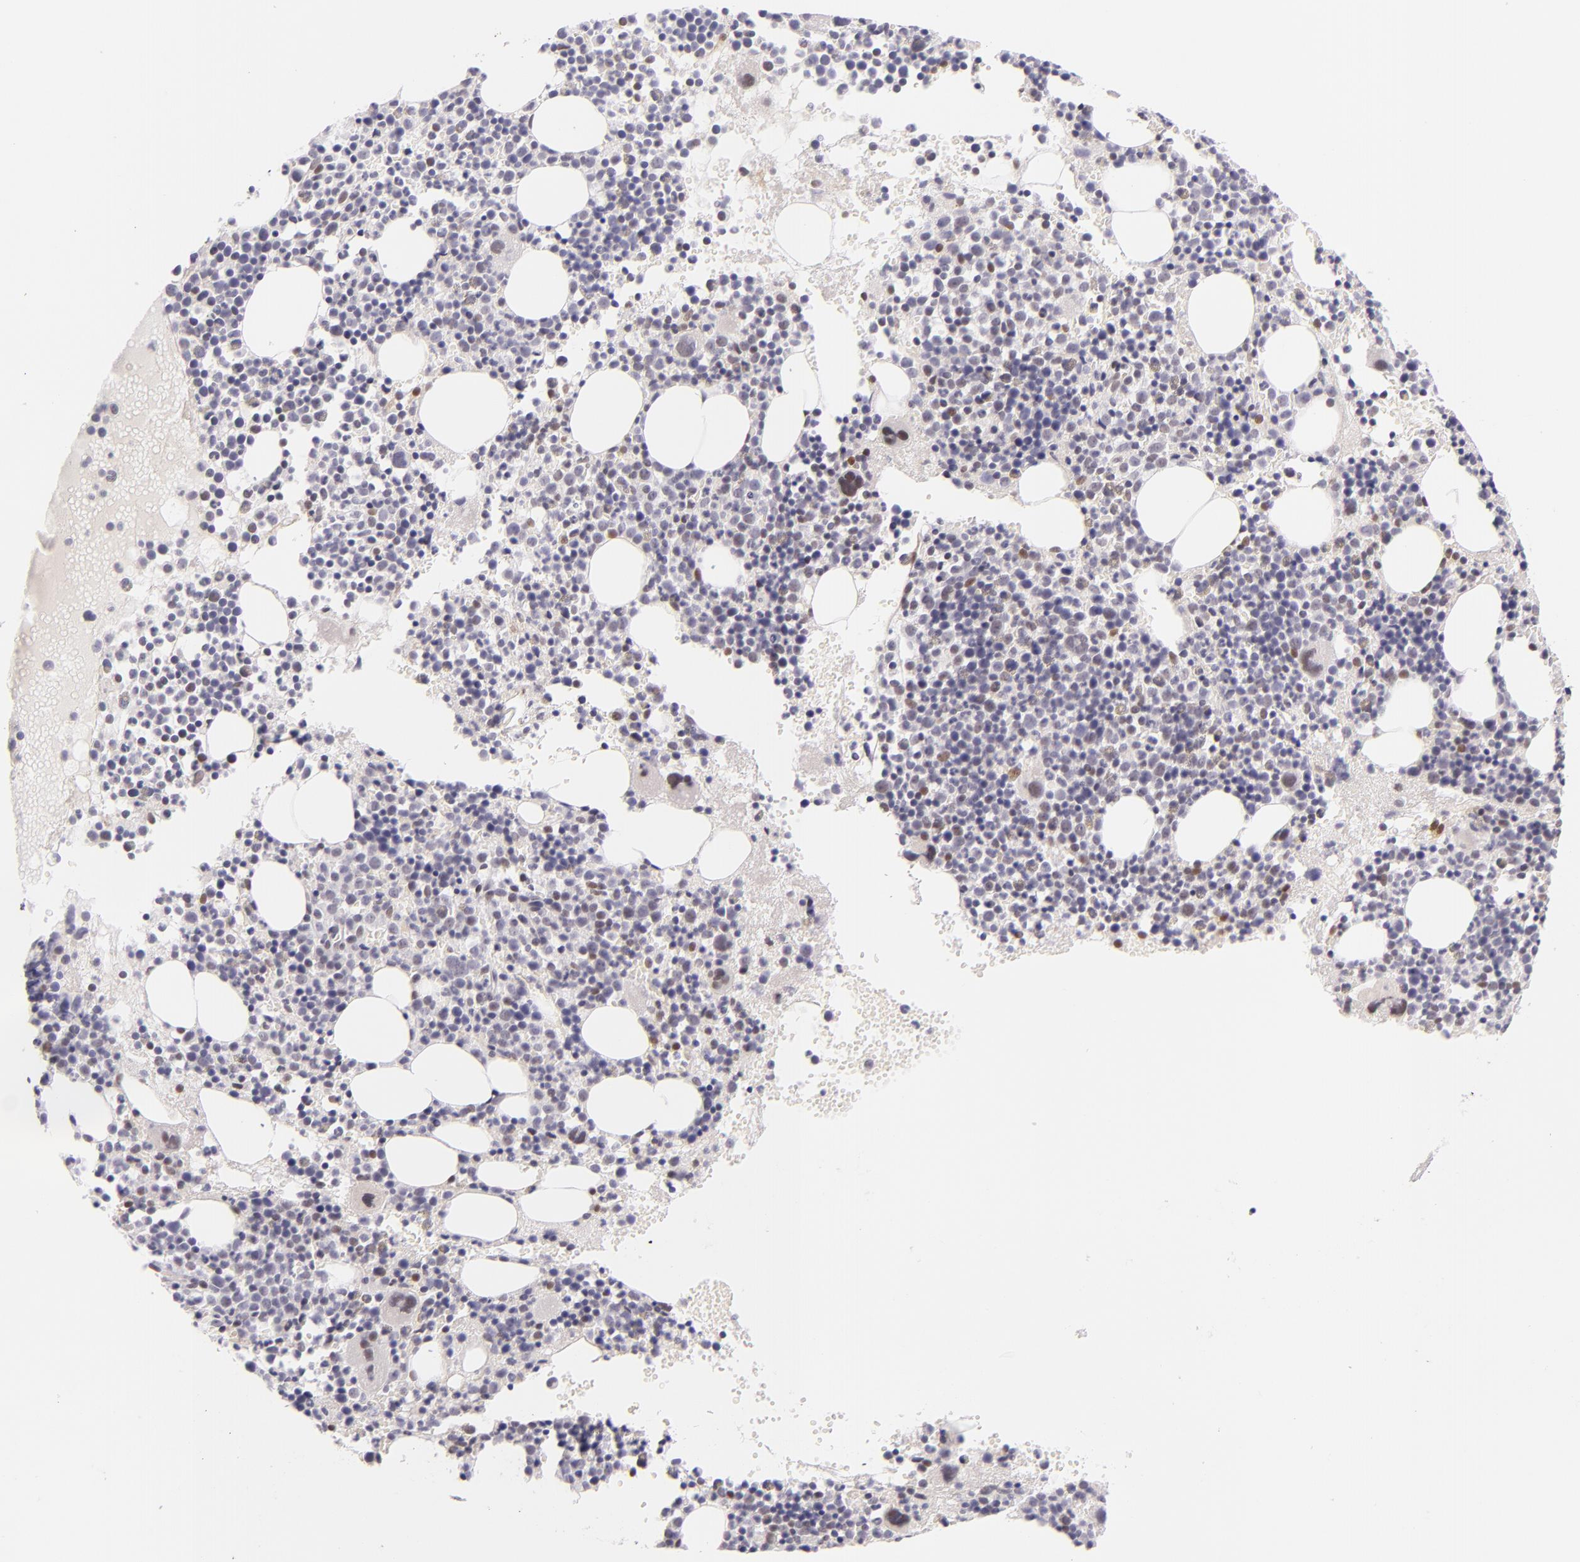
{"staining": {"intensity": "moderate", "quantity": "<25%", "location": "cytoplasmic/membranous"}, "tissue": "bone marrow", "cell_type": "Hematopoietic cells", "image_type": "normal", "snomed": [{"axis": "morphology", "description": "Normal tissue, NOS"}, {"axis": "topography", "description": "Bone marrow"}], "caption": "Immunohistochemistry (DAB (3,3'-diaminobenzidine)) staining of normal human bone marrow exhibits moderate cytoplasmic/membranous protein expression in approximately <25% of hematopoietic cells. Nuclei are stained in blue.", "gene": "BCL3", "patient": {"sex": "male", "age": 34}}